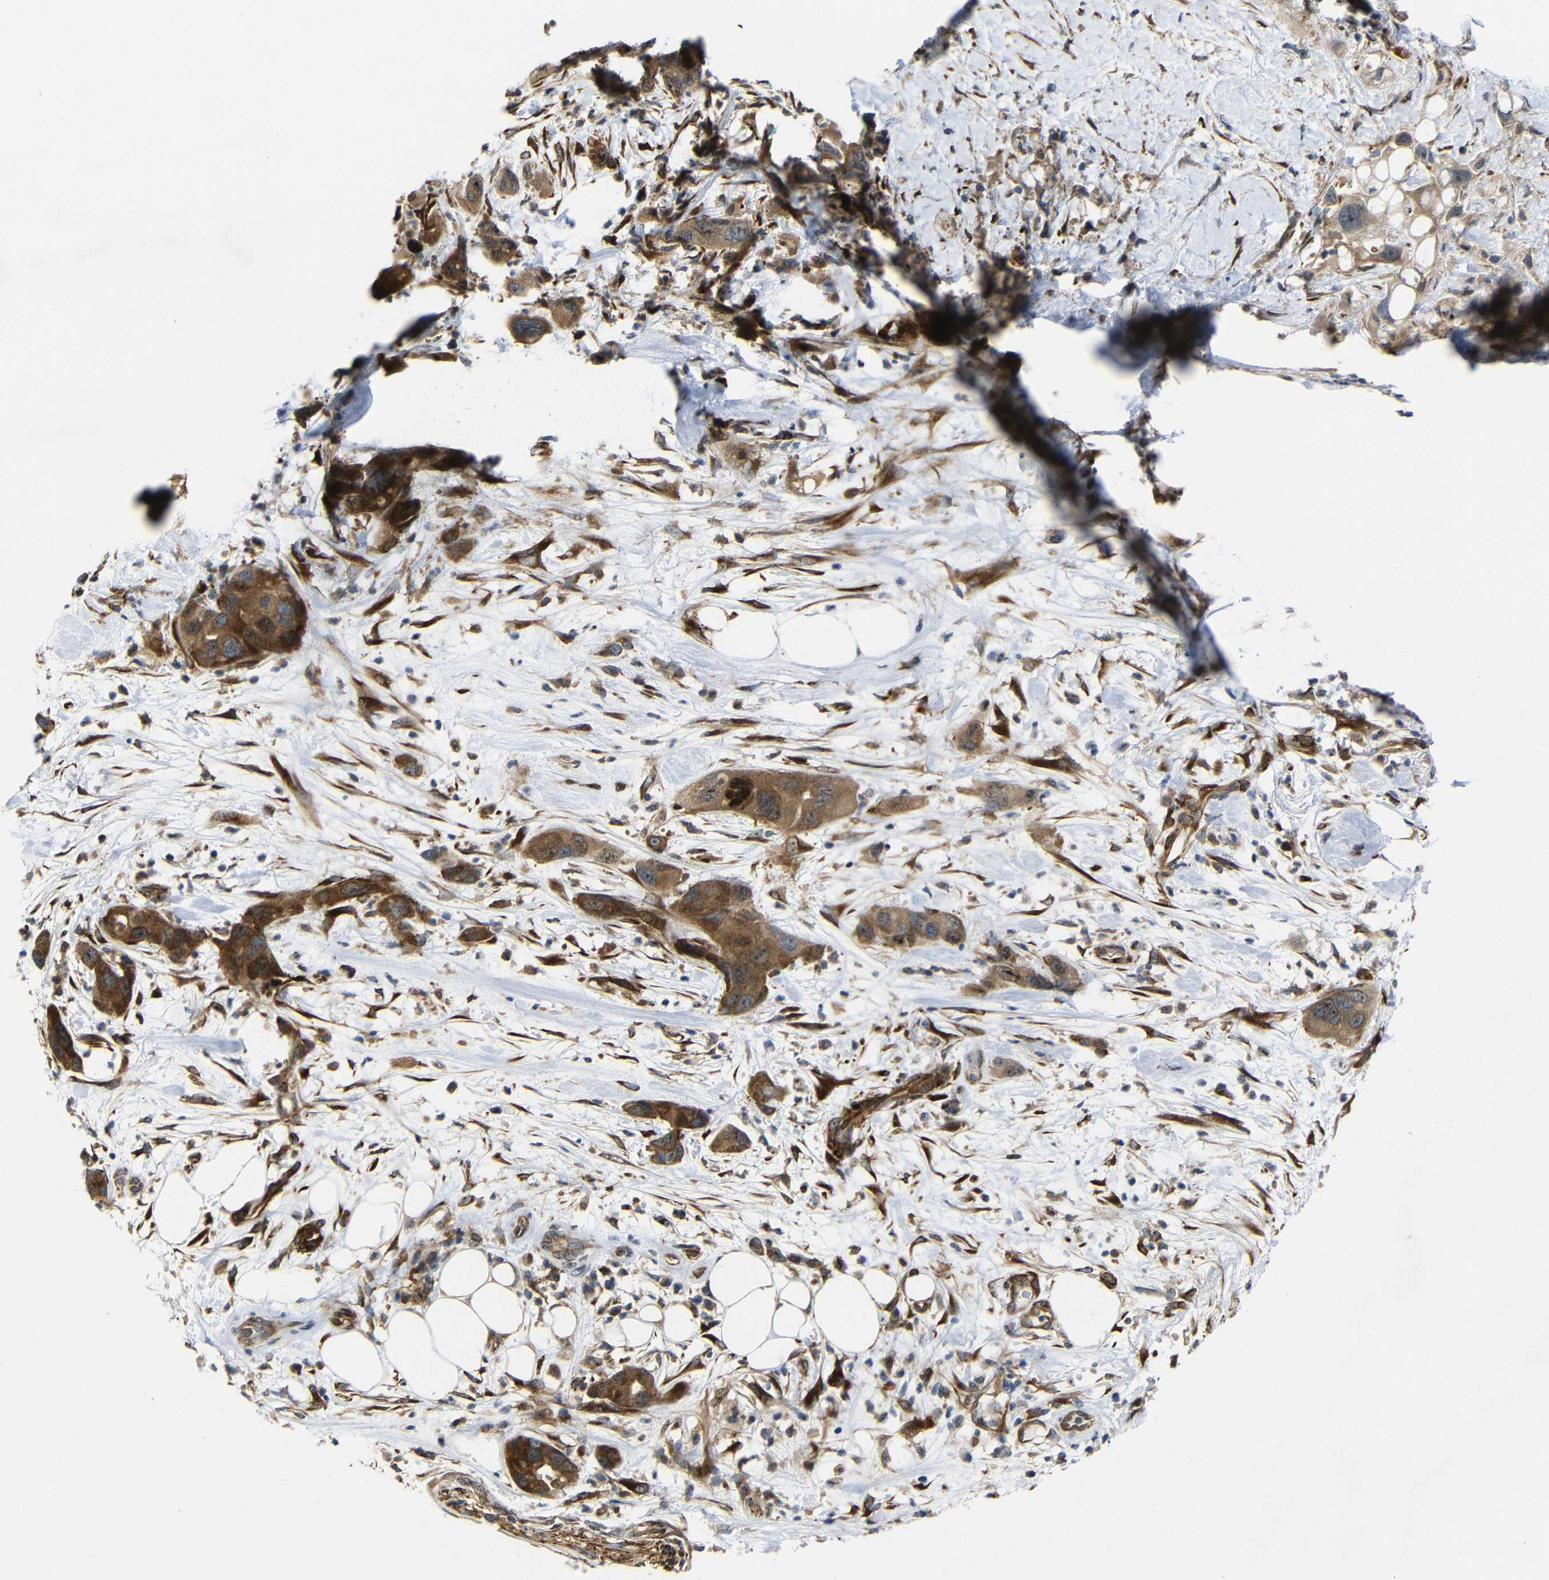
{"staining": {"intensity": "strong", "quantity": ">75%", "location": "cytoplasmic/membranous"}, "tissue": "pancreatic cancer", "cell_type": "Tumor cells", "image_type": "cancer", "snomed": [{"axis": "morphology", "description": "Adenocarcinoma, NOS"}, {"axis": "topography", "description": "Pancreas"}], "caption": "Immunohistochemistry histopathology image of neoplastic tissue: pancreatic cancer stained using immunohistochemistry exhibits high levels of strong protein expression localized specifically in the cytoplasmic/membranous of tumor cells, appearing as a cytoplasmic/membranous brown color.", "gene": "P3H2", "patient": {"sex": "female", "age": 71}}